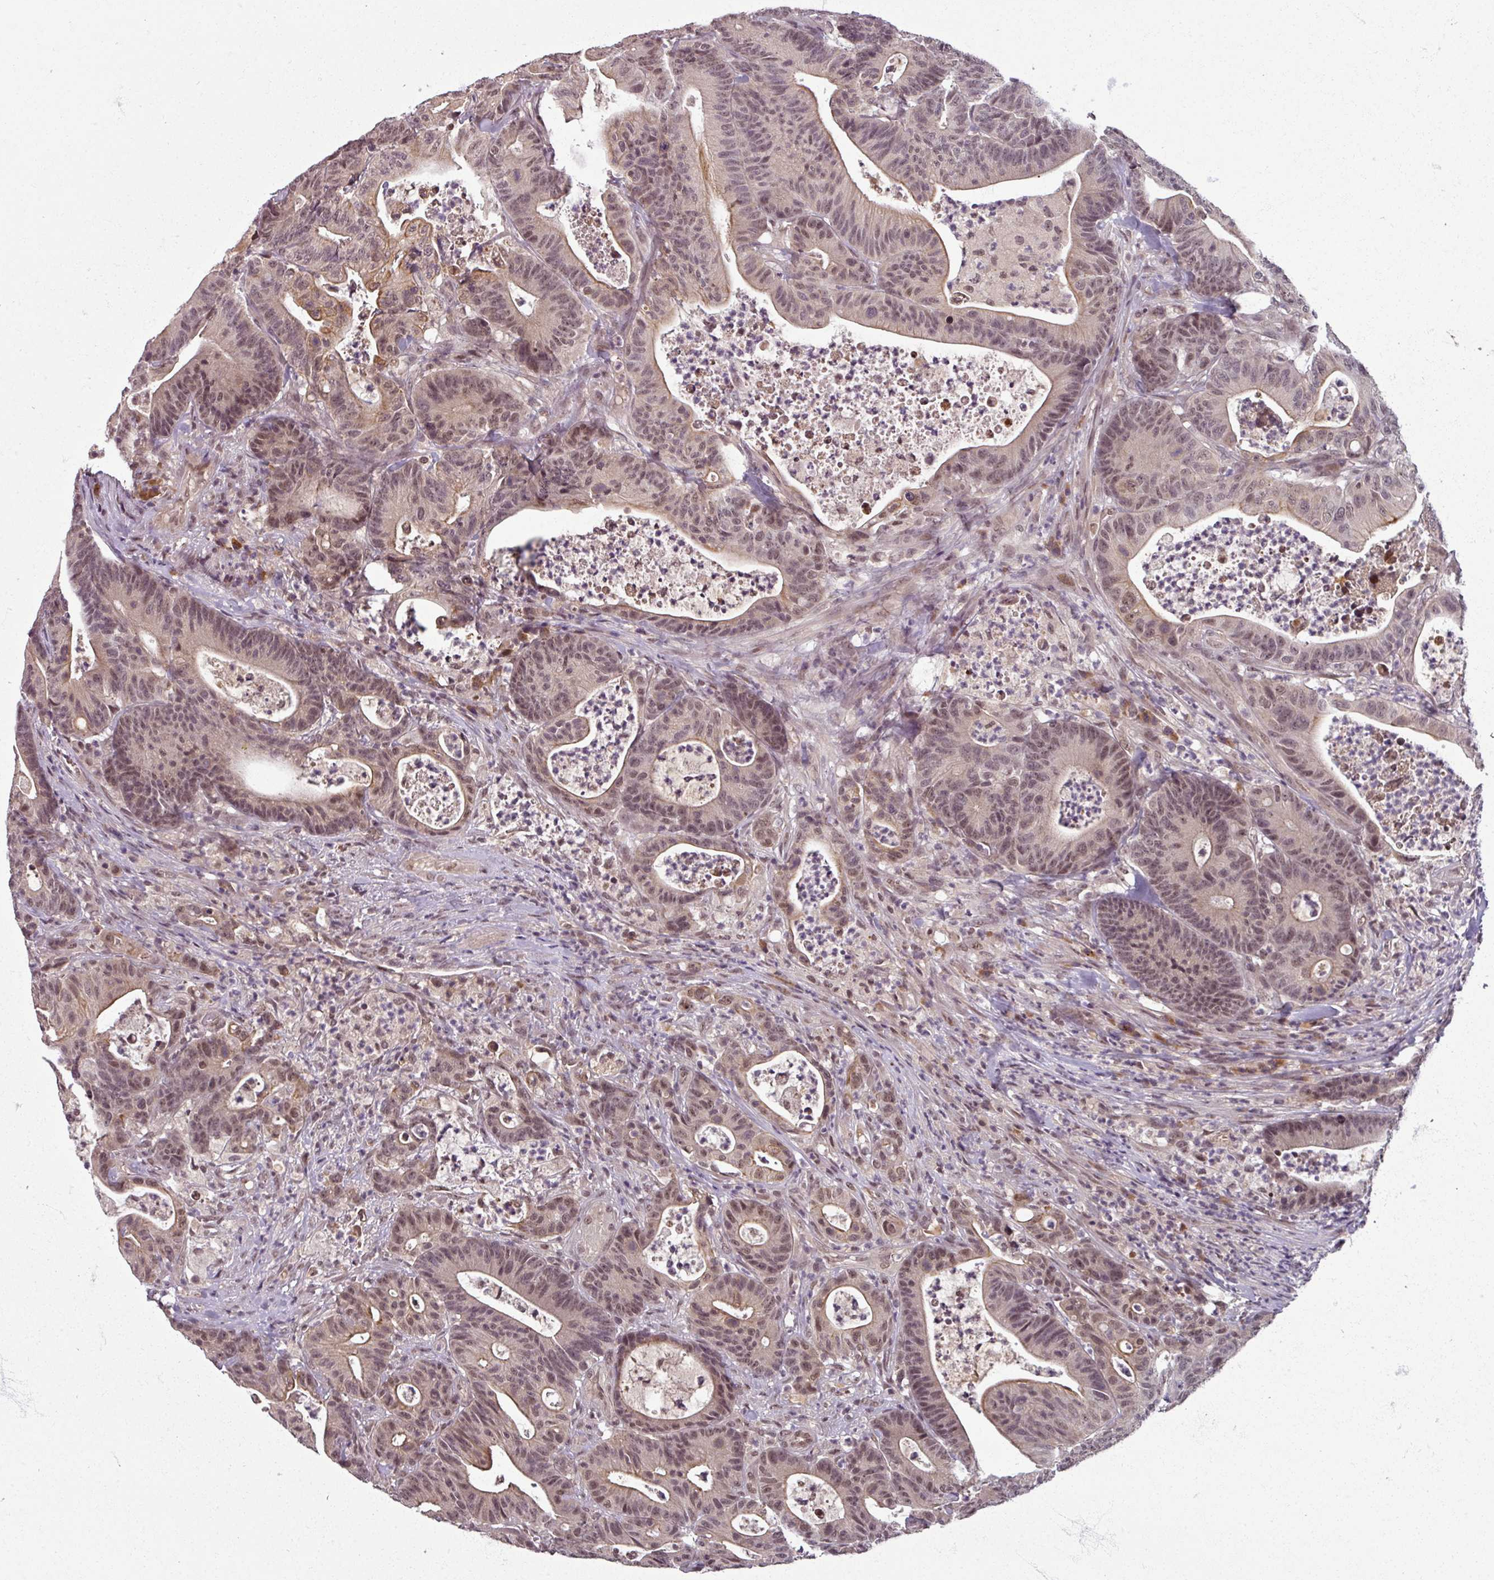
{"staining": {"intensity": "weak", "quantity": "25%-75%", "location": "cytoplasmic/membranous,nuclear"}, "tissue": "colorectal cancer", "cell_type": "Tumor cells", "image_type": "cancer", "snomed": [{"axis": "morphology", "description": "Adenocarcinoma, NOS"}, {"axis": "topography", "description": "Colon"}], "caption": "Protein expression analysis of human adenocarcinoma (colorectal) reveals weak cytoplasmic/membranous and nuclear staining in approximately 25%-75% of tumor cells.", "gene": "POLR2G", "patient": {"sex": "female", "age": 84}}